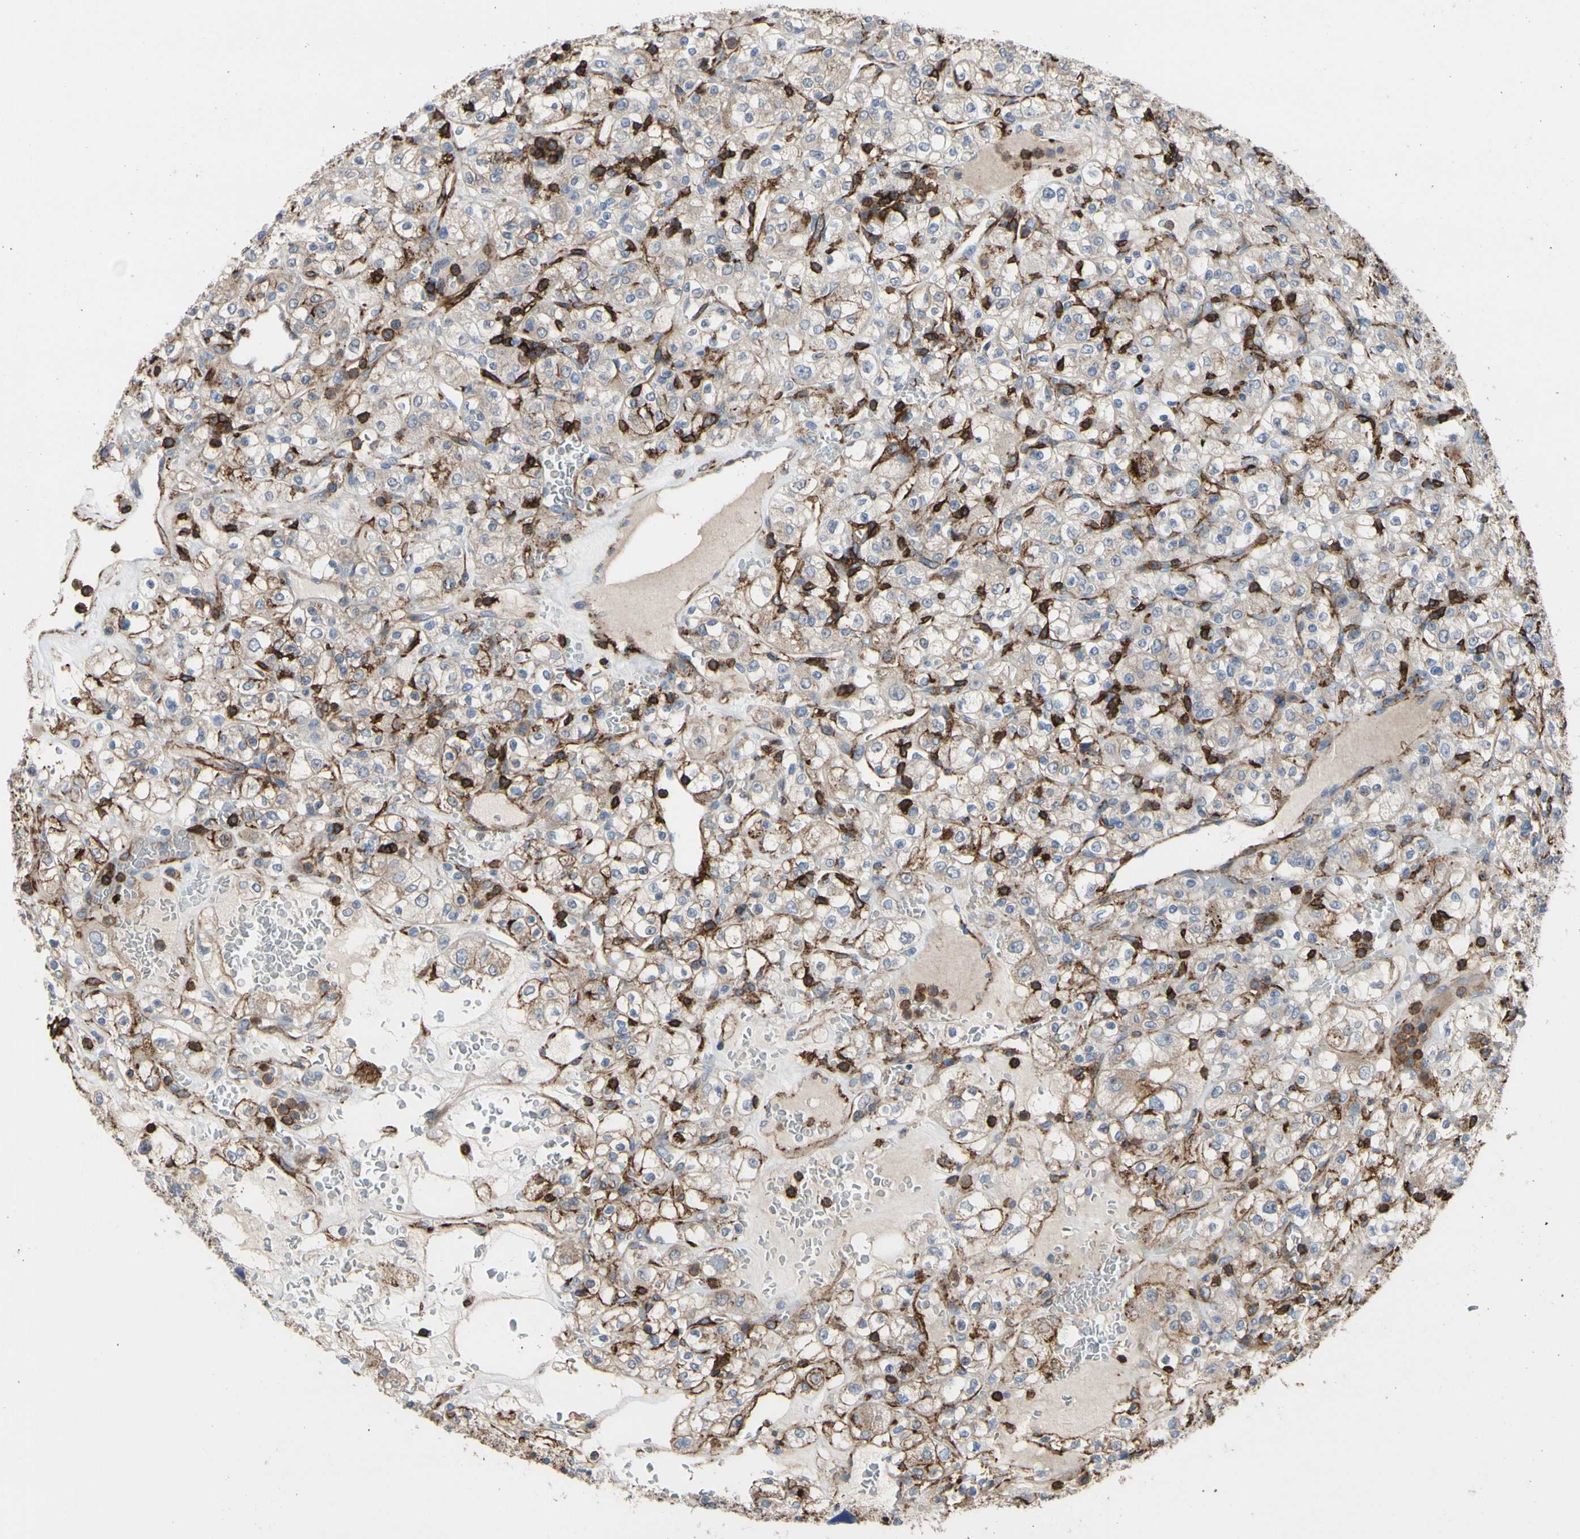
{"staining": {"intensity": "weak", "quantity": ">75%", "location": "cytoplasmic/membranous"}, "tissue": "renal cancer", "cell_type": "Tumor cells", "image_type": "cancer", "snomed": [{"axis": "morphology", "description": "Normal tissue, NOS"}, {"axis": "morphology", "description": "Adenocarcinoma, NOS"}, {"axis": "topography", "description": "Kidney"}], "caption": "A histopathology image showing weak cytoplasmic/membranous positivity in about >75% of tumor cells in adenocarcinoma (renal), as visualized by brown immunohistochemical staining.", "gene": "ANXA6", "patient": {"sex": "female", "age": 72}}